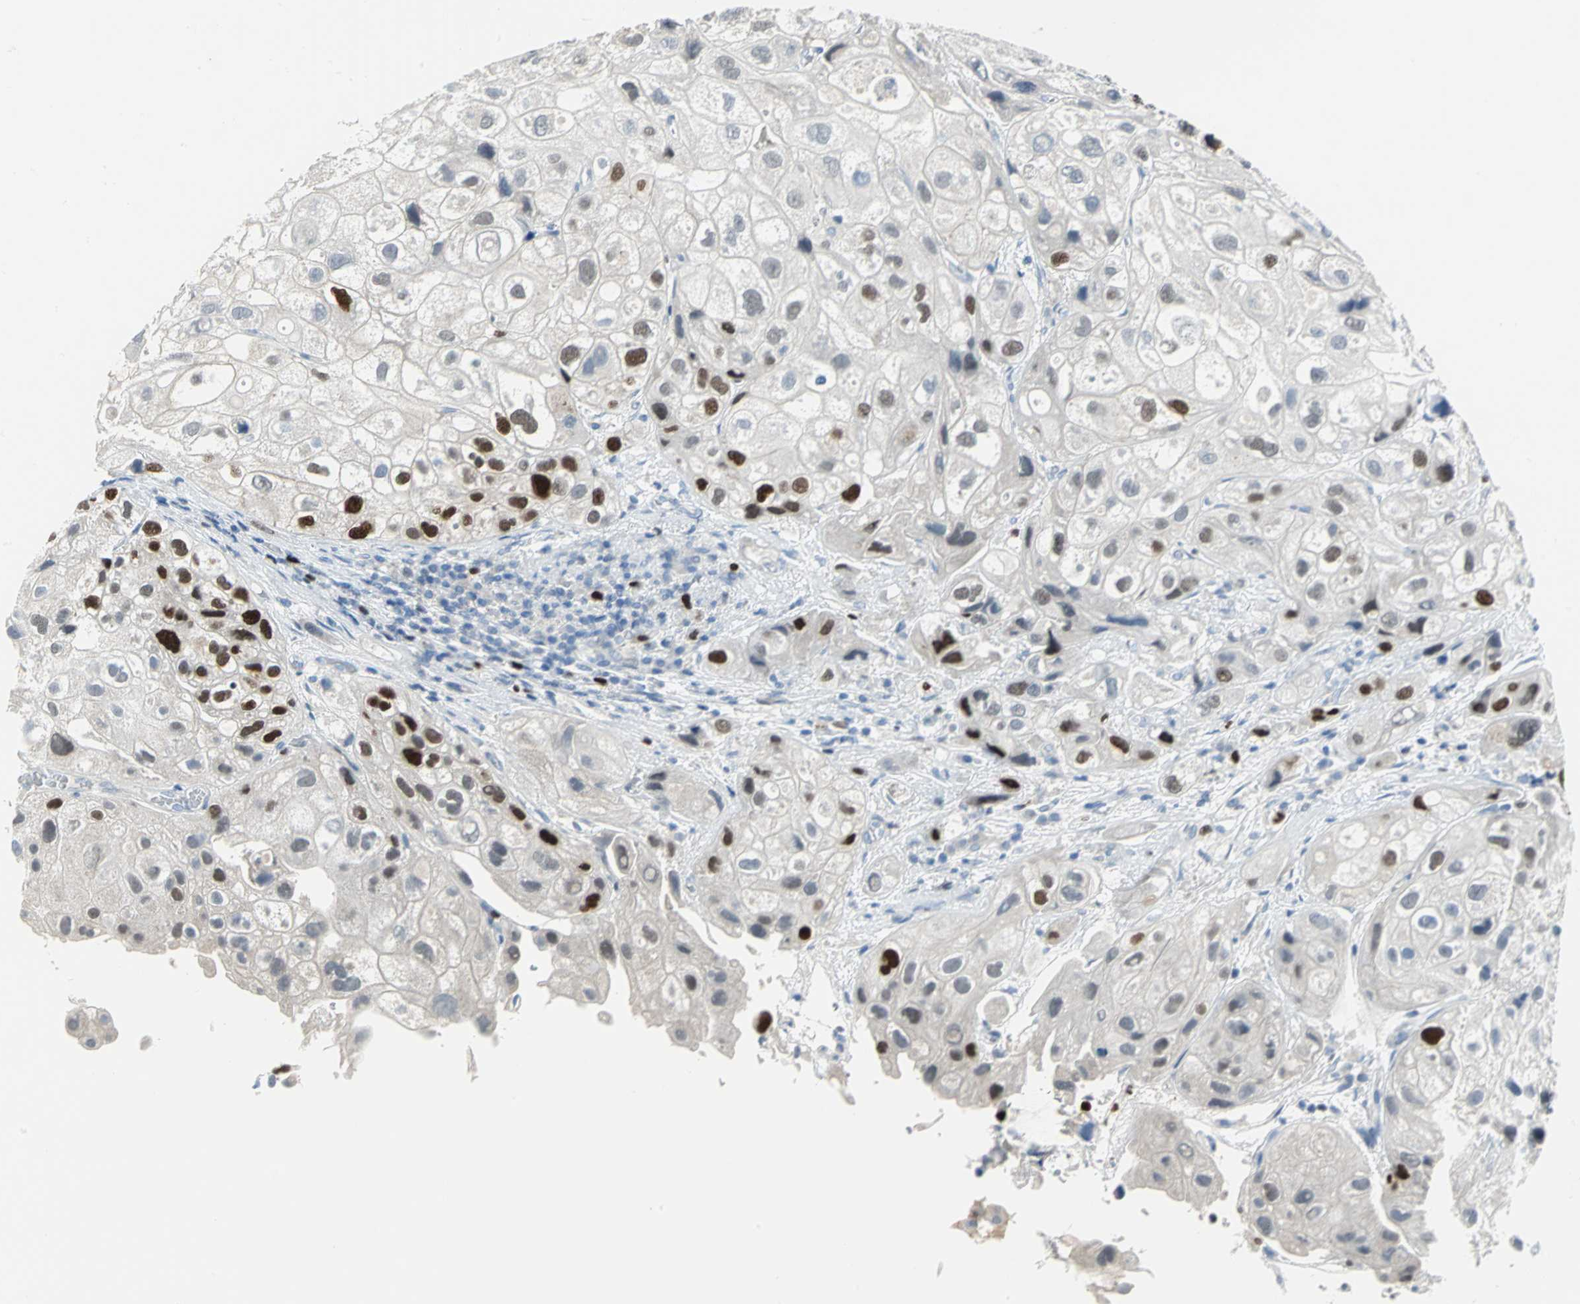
{"staining": {"intensity": "strong", "quantity": ">75%", "location": "nuclear"}, "tissue": "urothelial cancer", "cell_type": "Tumor cells", "image_type": "cancer", "snomed": [{"axis": "morphology", "description": "Urothelial carcinoma, High grade"}, {"axis": "topography", "description": "Urinary bladder"}], "caption": "A brown stain shows strong nuclear expression of a protein in urothelial cancer tumor cells. Immunohistochemistry (ihc) stains the protein of interest in brown and the nuclei are stained blue.", "gene": "MCM4", "patient": {"sex": "female", "age": 64}}